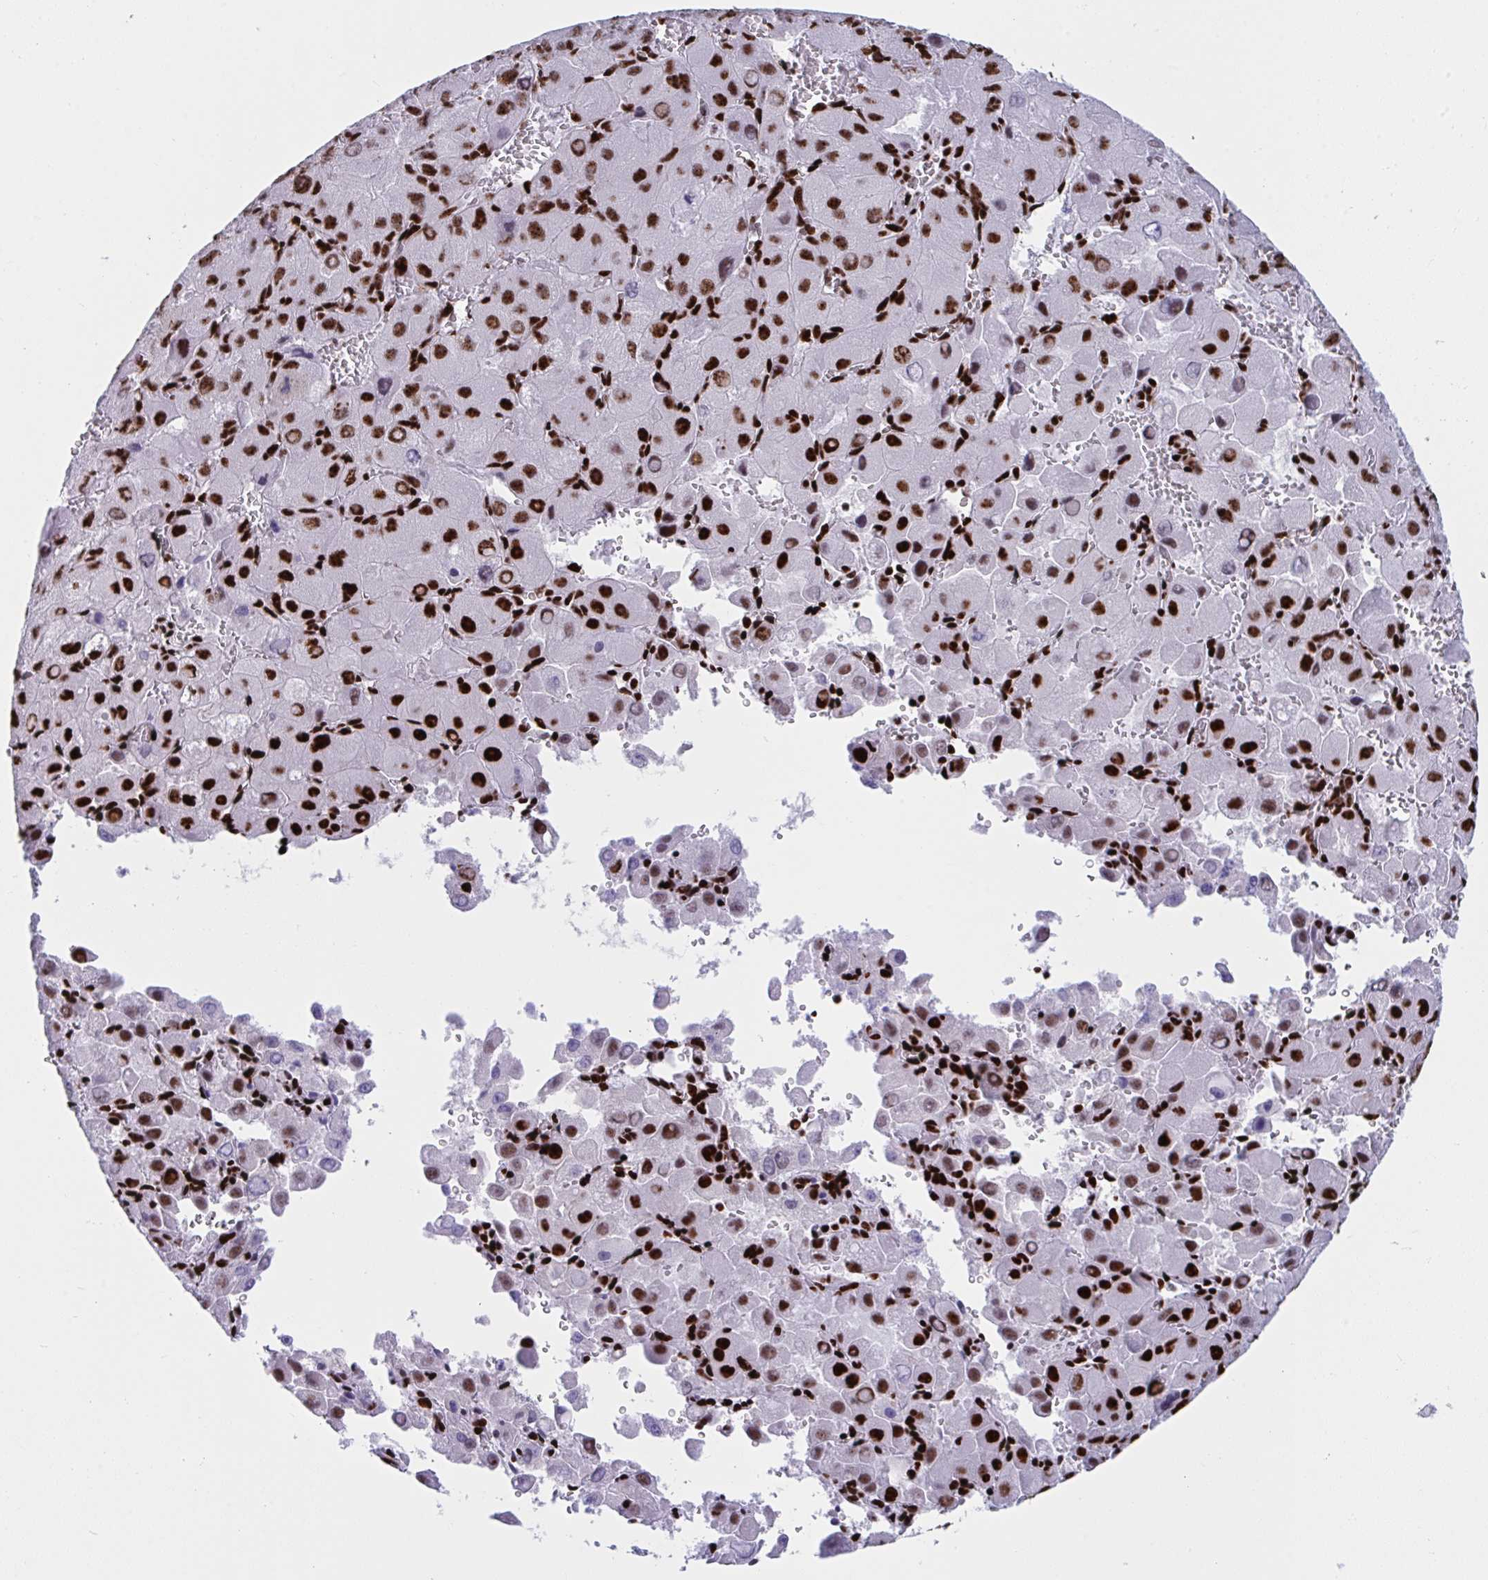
{"staining": {"intensity": "strong", "quantity": "25%-75%", "location": "nuclear"}, "tissue": "liver cancer", "cell_type": "Tumor cells", "image_type": "cancer", "snomed": [{"axis": "morphology", "description": "Carcinoma, Hepatocellular, NOS"}, {"axis": "topography", "description": "Liver"}], "caption": "Protein expression analysis of liver cancer exhibits strong nuclear staining in approximately 25%-75% of tumor cells. Ihc stains the protein in brown and the nuclei are stained blue.", "gene": "IKZF2", "patient": {"sex": "male", "age": 27}}